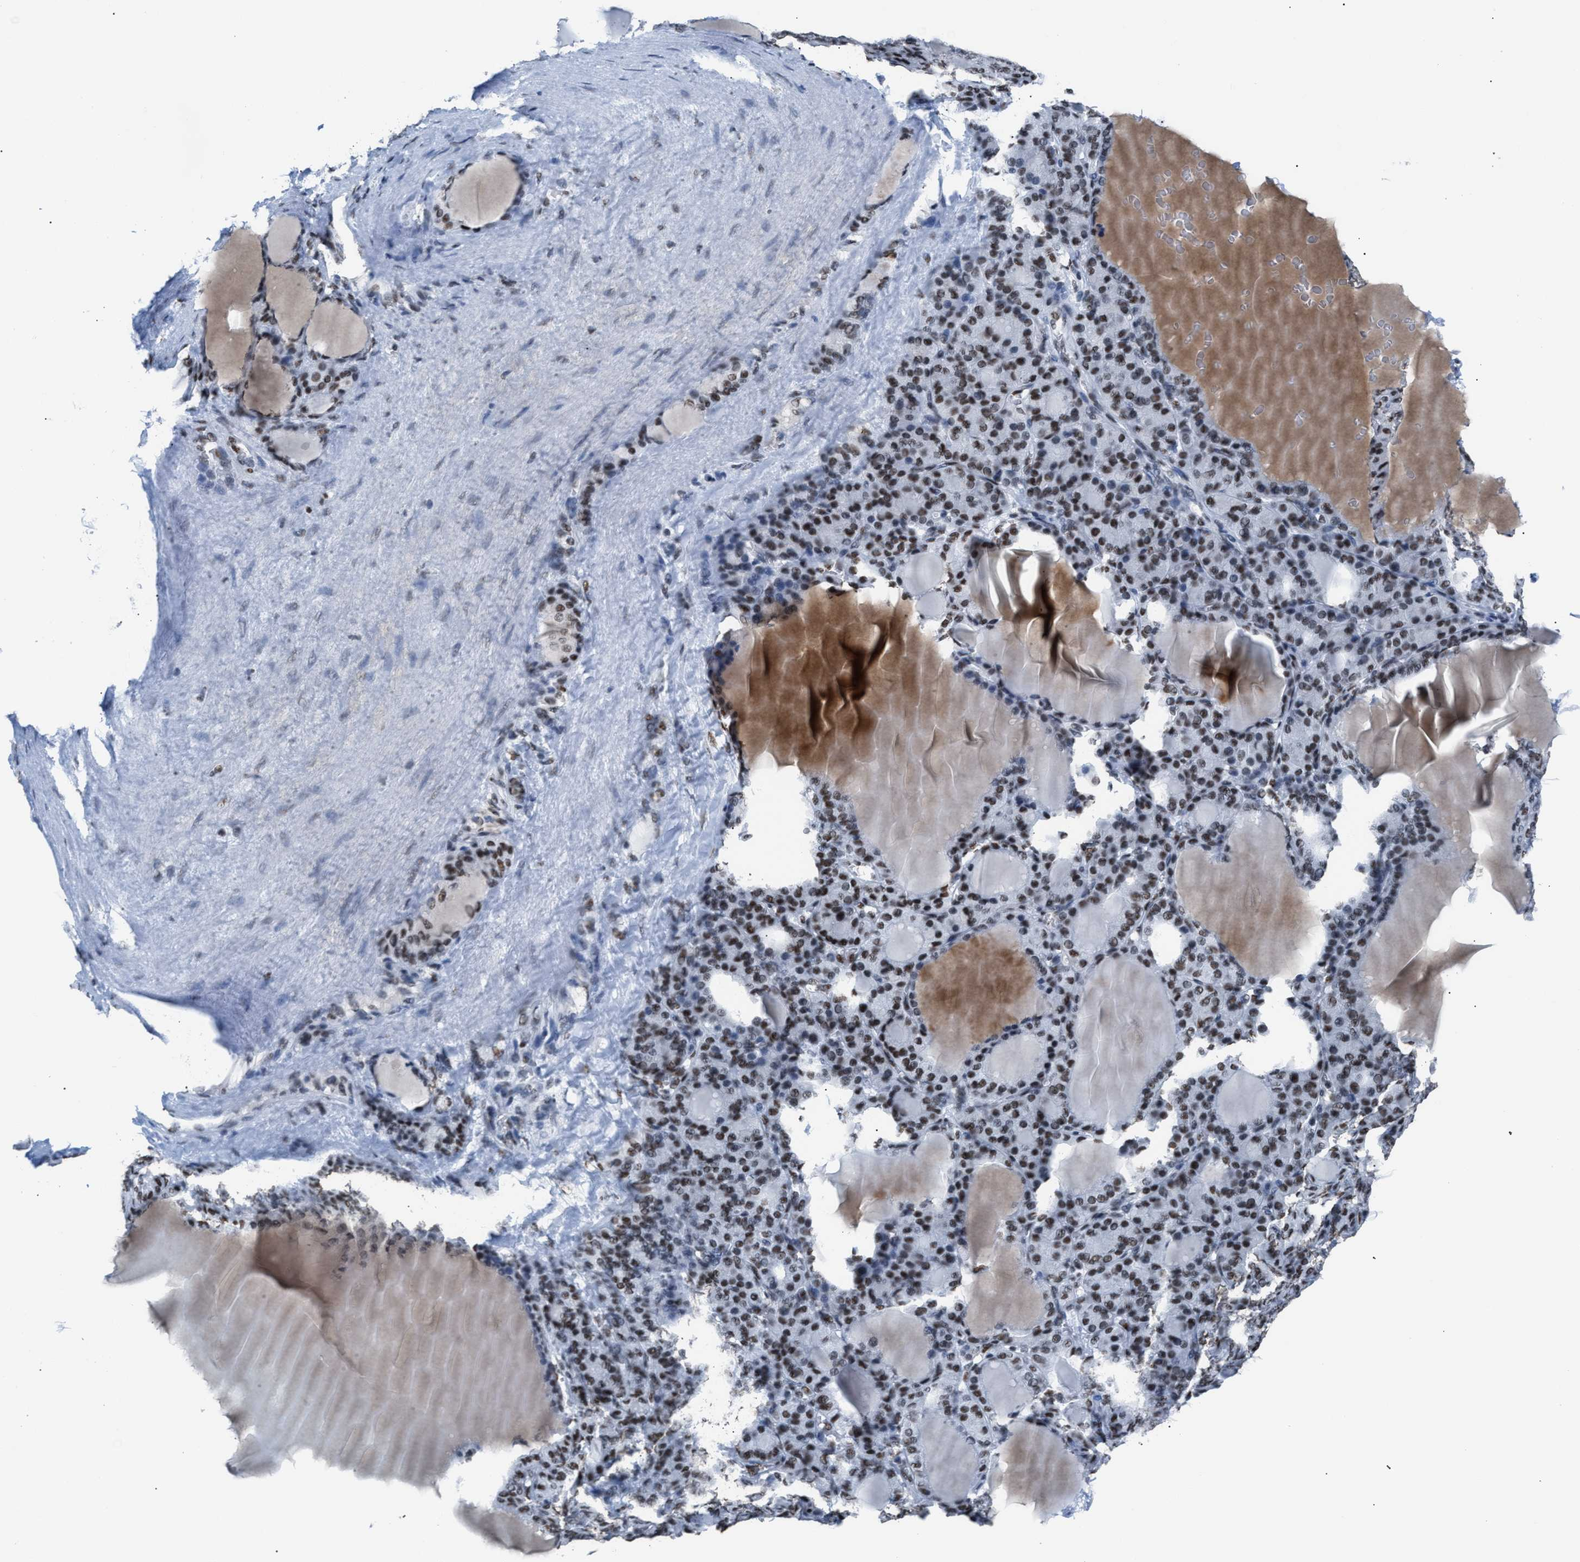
{"staining": {"intensity": "strong", "quantity": ">75%", "location": "nuclear"}, "tissue": "thyroid gland", "cell_type": "Glandular cells", "image_type": "normal", "snomed": [{"axis": "morphology", "description": "Normal tissue, NOS"}, {"axis": "topography", "description": "Thyroid gland"}], "caption": "This photomicrograph displays IHC staining of unremarkable thyroid gland, with high strong nuclear expression in about >75% of glandular cells.", "gene": "CCAR2", "patient": {"sex": "female", "age": 28}}